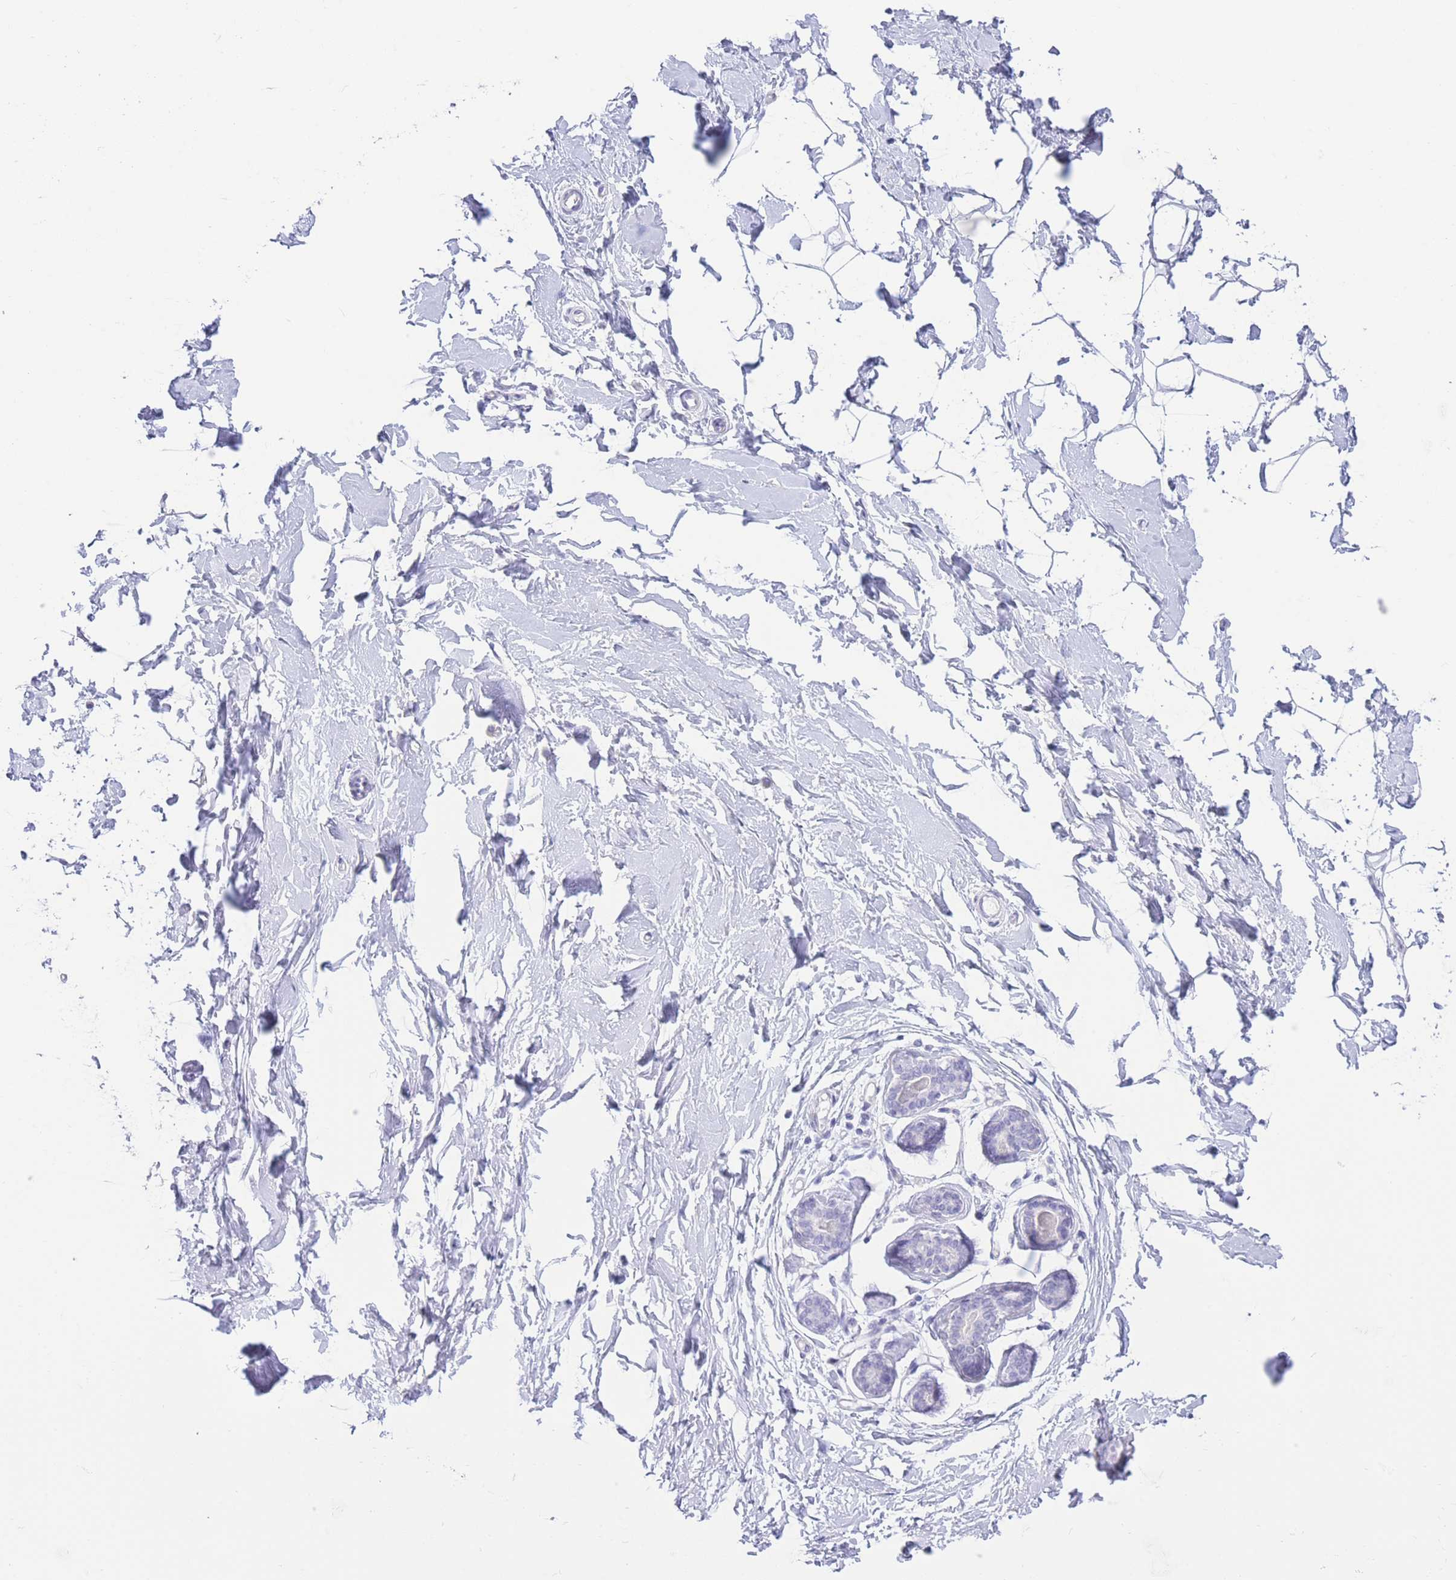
{"staining": {"intensity": "negative", "quantity": "none", "location": "none"}, "tissue": "breast", "cell_type": "Adipocytes", "image_type": "normal", "snomed": [{"axis": "morphology", "description": "Normal tissue, NOS"}, {"axis": "topography", "description": "Breast"}], "caption": "Breast was stained to show a protein in brown. There is no significant expression in adipocytes.", "gene": "PKLR", "patient": {"sex": "female", "age": 23}}